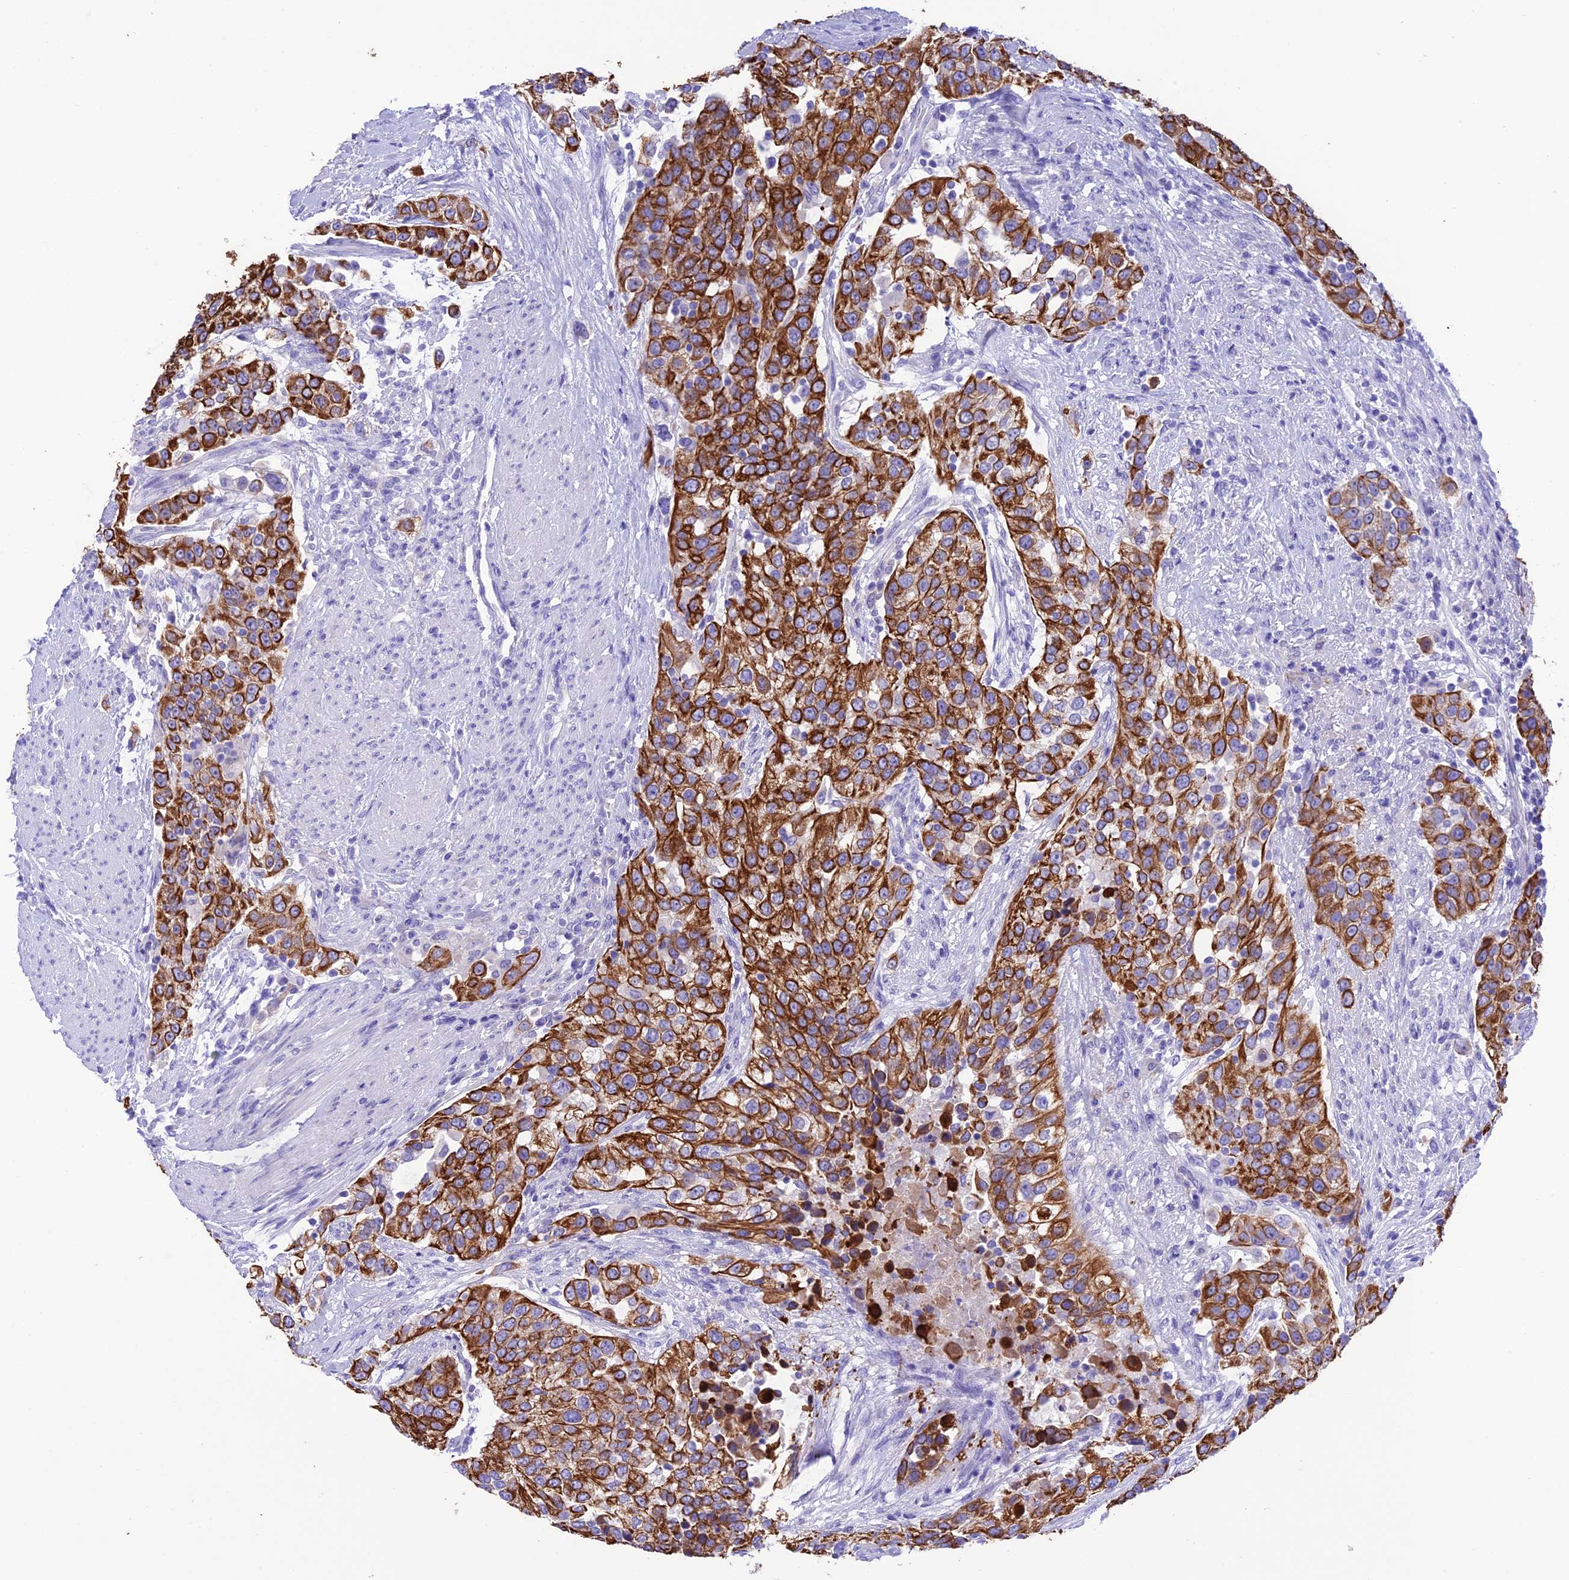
{"staining": {"intensity": "strong", "quantity": ">75%", "location": "cytoplasmic/membranous"}, "tissue": "urothelial cancer", "cell_type": "Tumor cells", "image_type": "cancer", "snomed": [{"axis": "morphology", "description": "Urothelial carcinoma, High grade"}, {"axis": "topography", "description": "Urinary bladder"}], "caption": "Human high-grade urothelial carcinoma stained with a brown dye demonstrates strong cytoplasmic/membranous positive expression in approximately >75% of tumor cells.", "gene": "VPS52", "patient": {"sex": "female", "age": 80}}